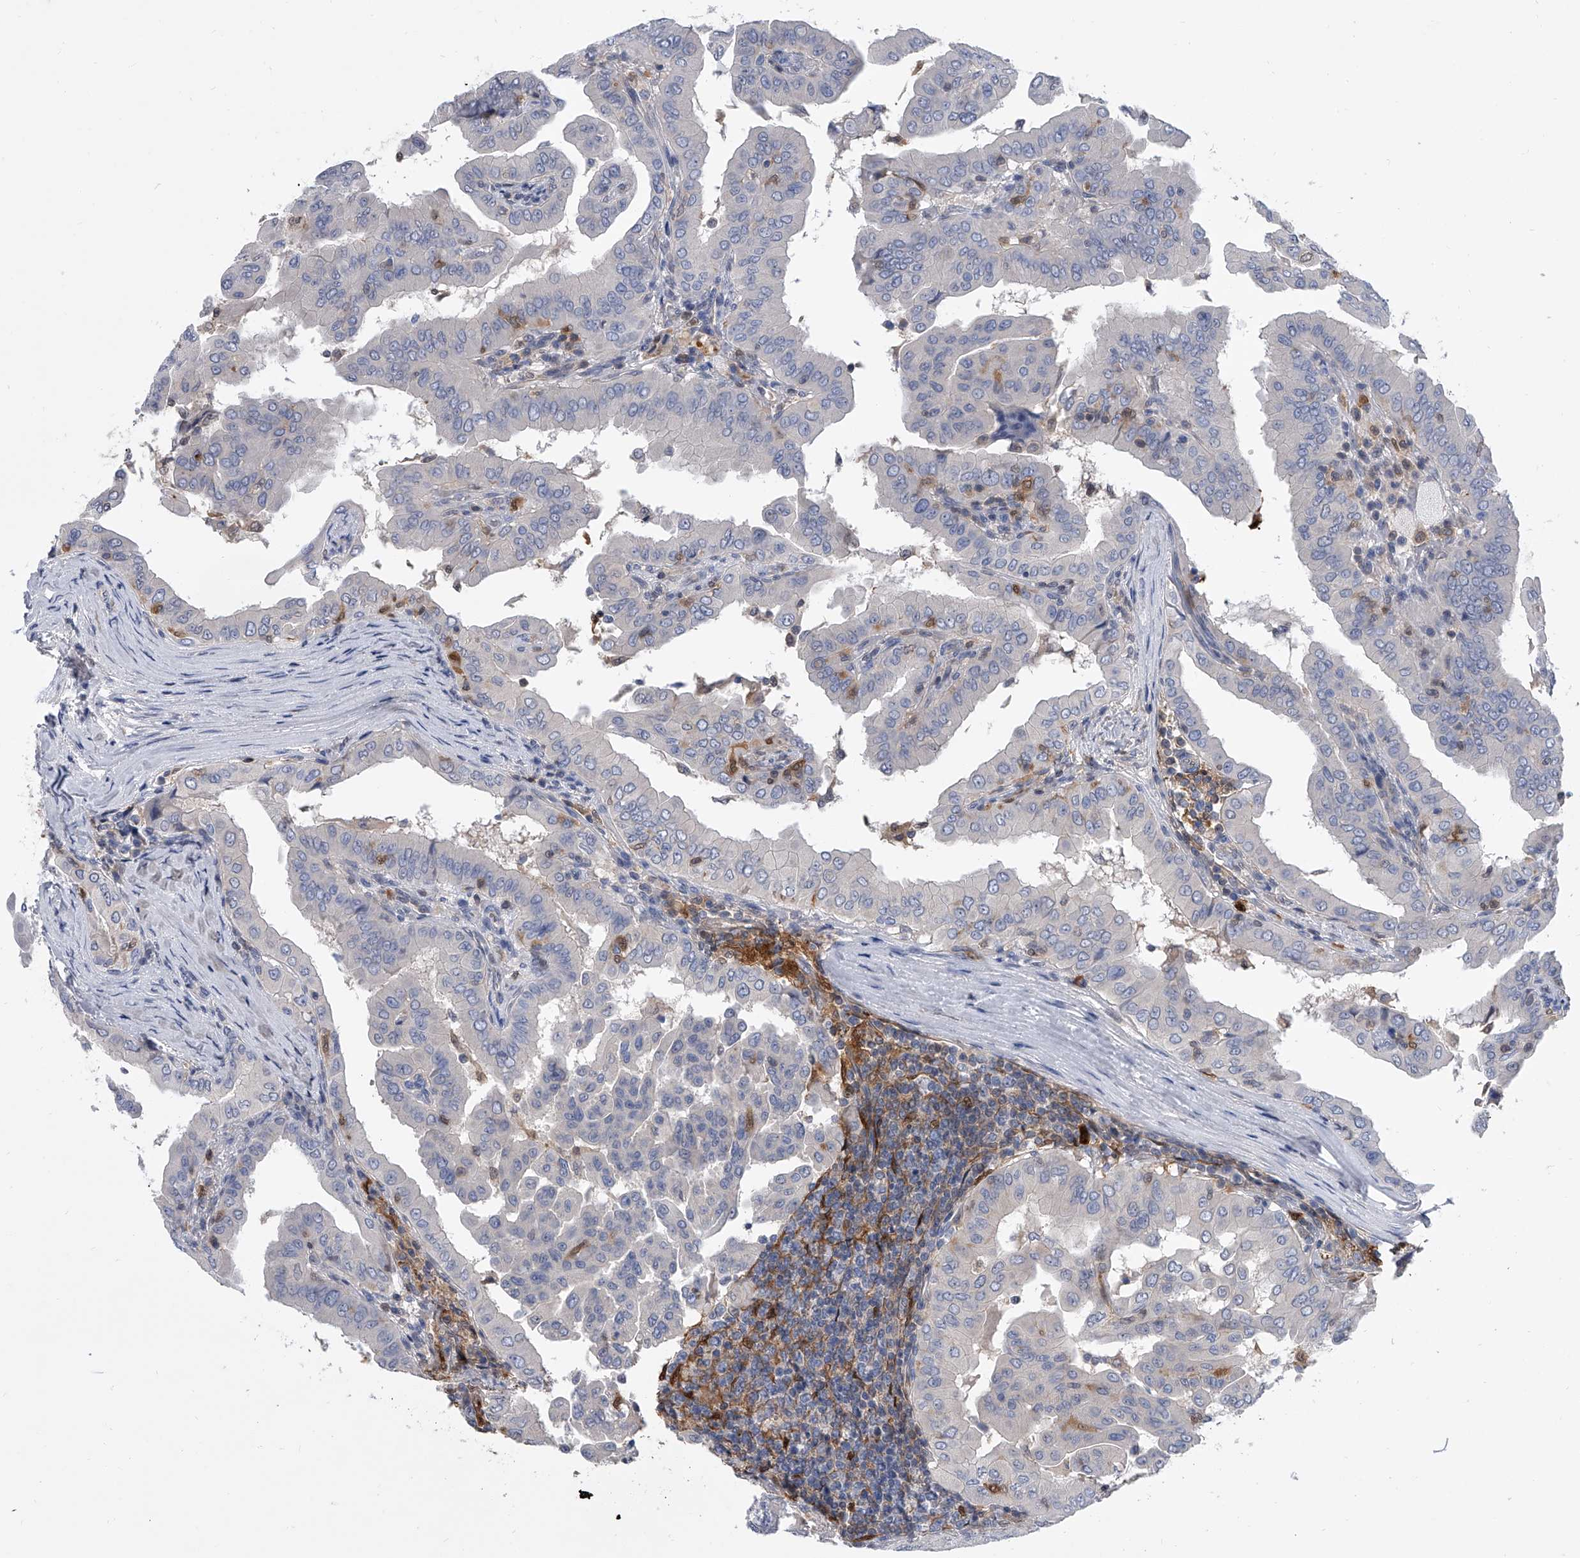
{"staining": {"intensity": "negative", "quantity": "none", "location": "none"}, "tissue": "thyroid cancer", "cell_type": "Tumor cells", "image_type": "cancer", "snomed": [{"axis": "morphology", "description": "Papillary adenocarcinoma, NOS"}, {"axis": "topography", "description": "Thyroid gland"}], "caption": "A high-resolution micrograph shows immunohistochemistry (IHC) staining of thyroid cancer (papillary adenocarcinoma), which demonstrates no significant expression in tumor cells.", "gene": "SERPINB9", "patient": {"sex": "male", "age": 33}}